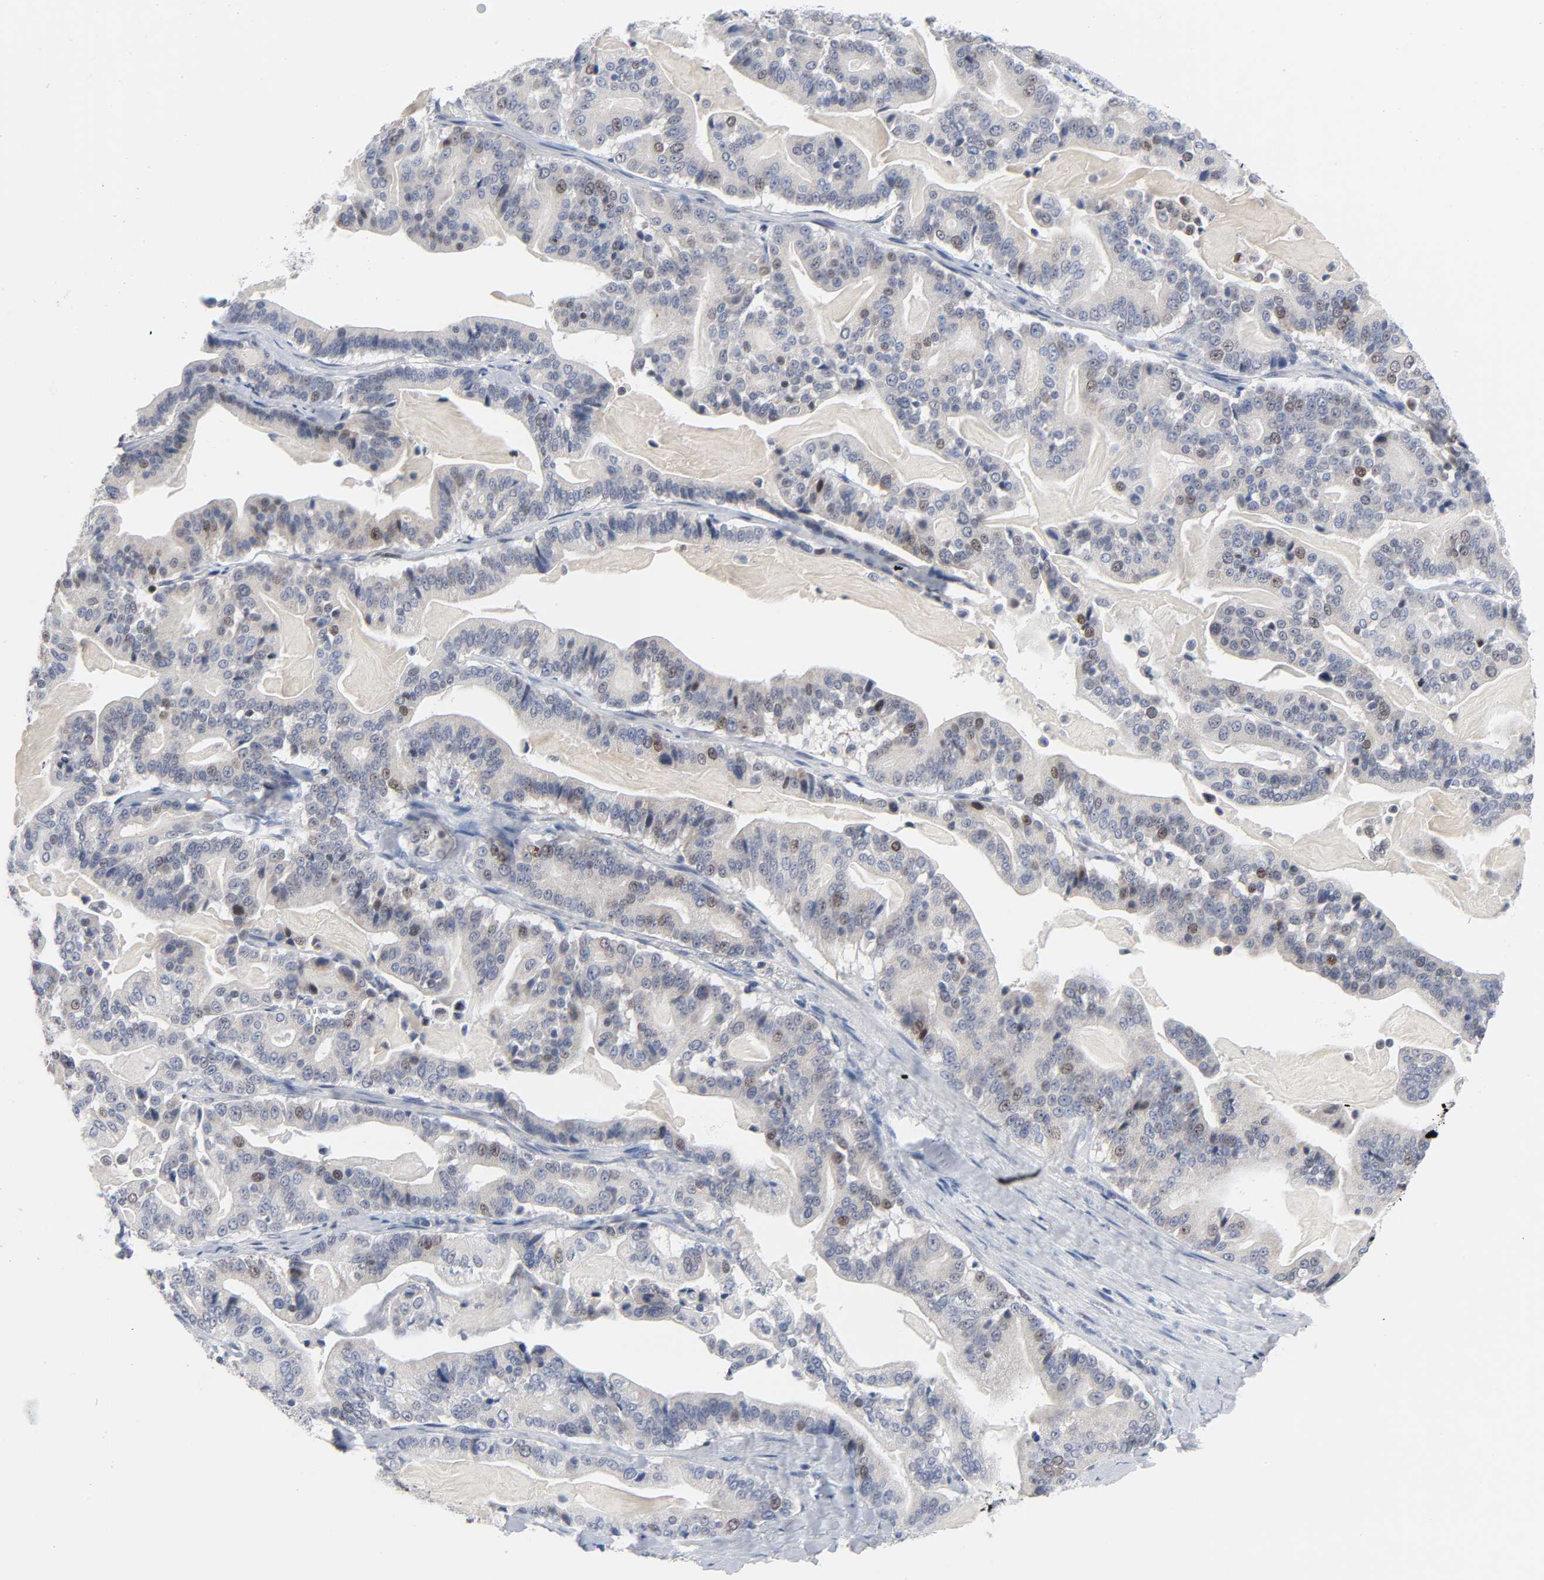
{"staining": {"intensity": "weak", "quantity": "<25%", "location": "nuclear"}, "tissue": "pancreatic cancer", "cell_type": "Tumor cells", "image_type": "cancer", "snomed": [{"axis": "morphology", "description": "Adenocarcinoma, NOS"}, {"axis": "topography", "description": "Pancreas"}], "caption": "High magnification brightfield microscopy of pancreatic cancer stained with DAB (3,3'-diaminobenzidine) (brown) and counterstained with hematoxylin (blue): tumor cells show no significant staining. (IHC, brightfield microscopy, high magnification).", "gene": "WEE1", "patient": {"sex": "male", "age": 63}}